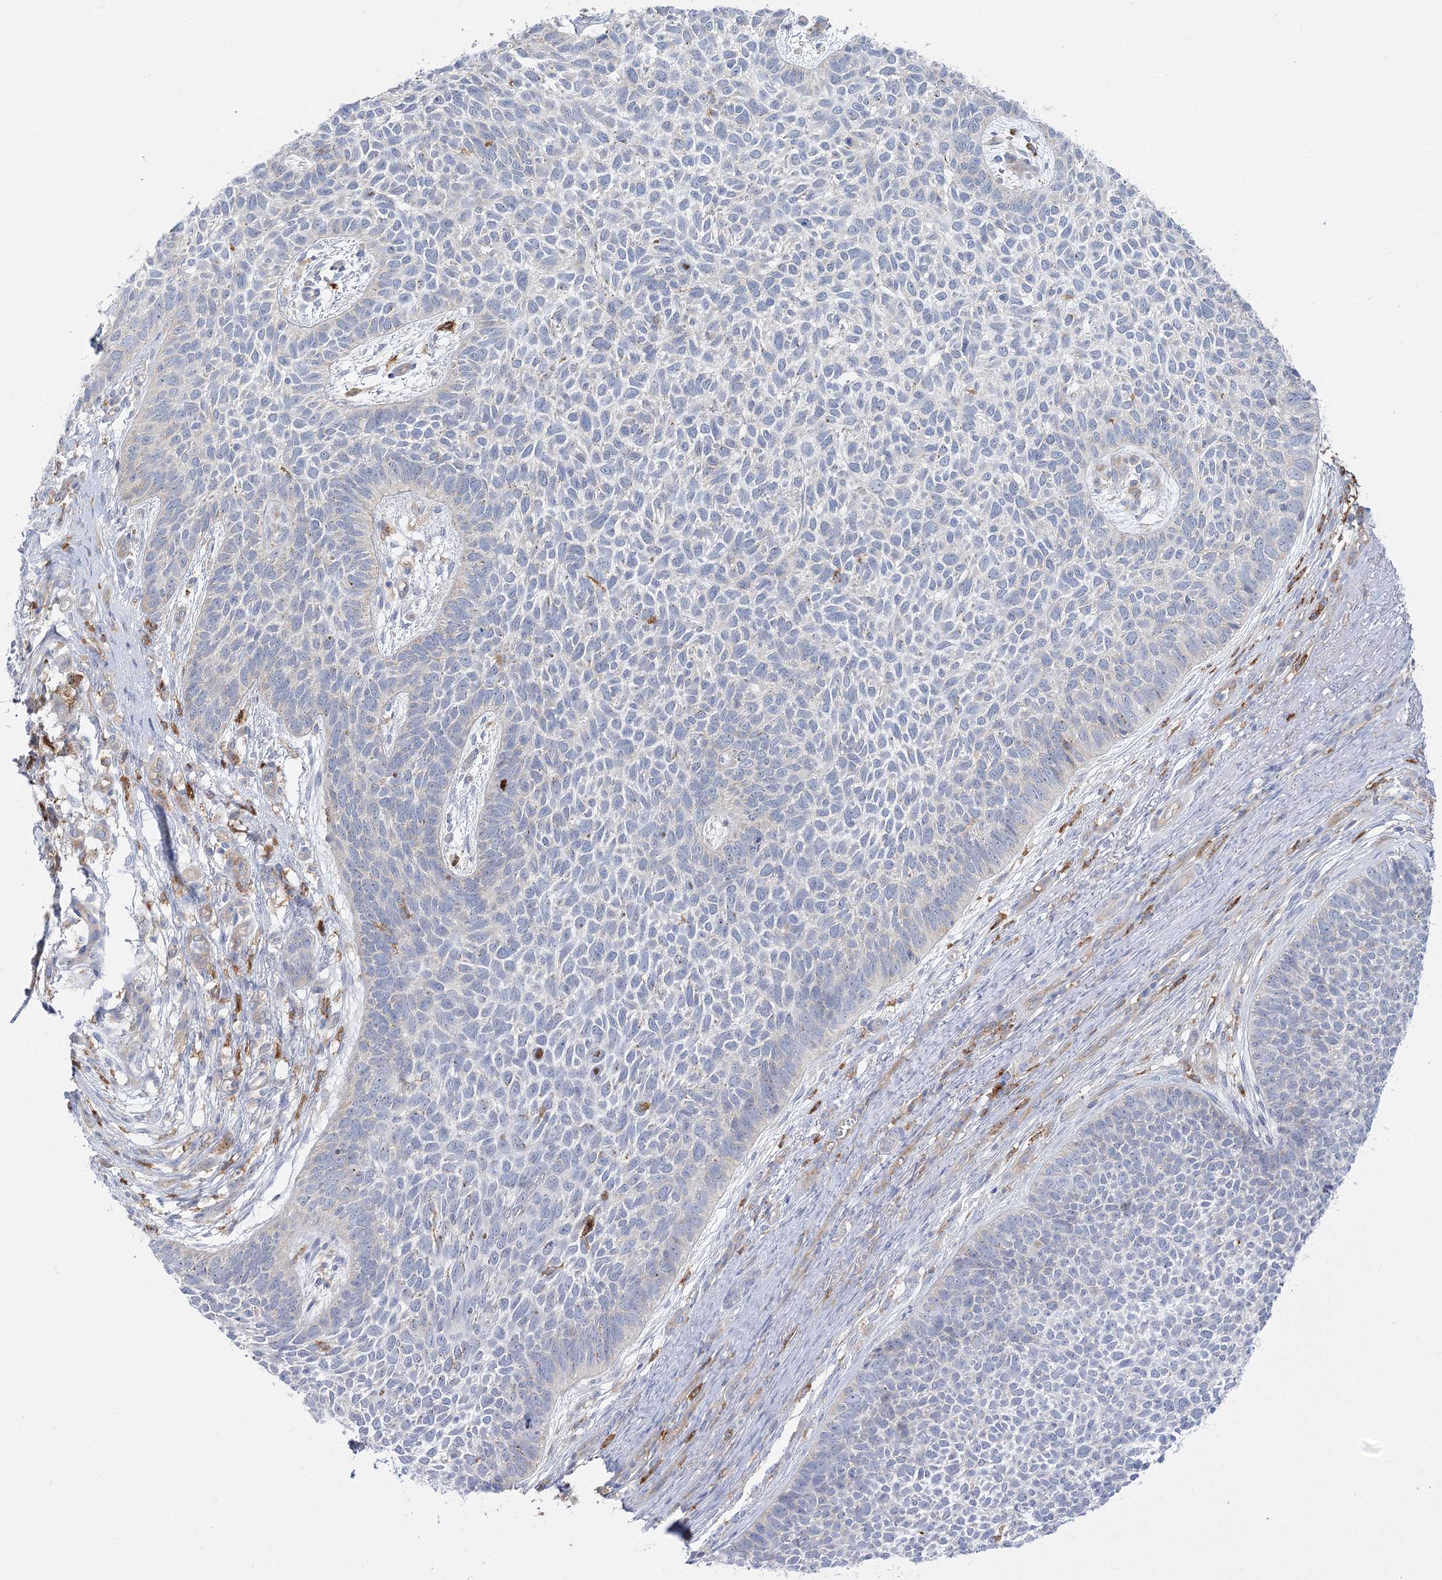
{"staining": {"intensity": "negative", "quantity": "none", "location": "none"}, "tissue": "skin cancer", "cell_type": "Tumor cells", "image_type": "cancer", "snomed": [{"axis": "morphology", "description": "Basal cell carcinoma"}, {"axis": "topography", "description": "Skin"}], "caption": "Immunohistochemistry (IHC) image of neoplastic tissue: human skin cancer stained with DAB displays no significant protein expression in tumor cells. The staining was performed using DAB to visualize the protein expression in brown, while the nuclei were stained in blue with hematoxylin (Magnification: 20x).", "gene": "CCDC88A", "patient": {"sex": "female", "age": 84}}